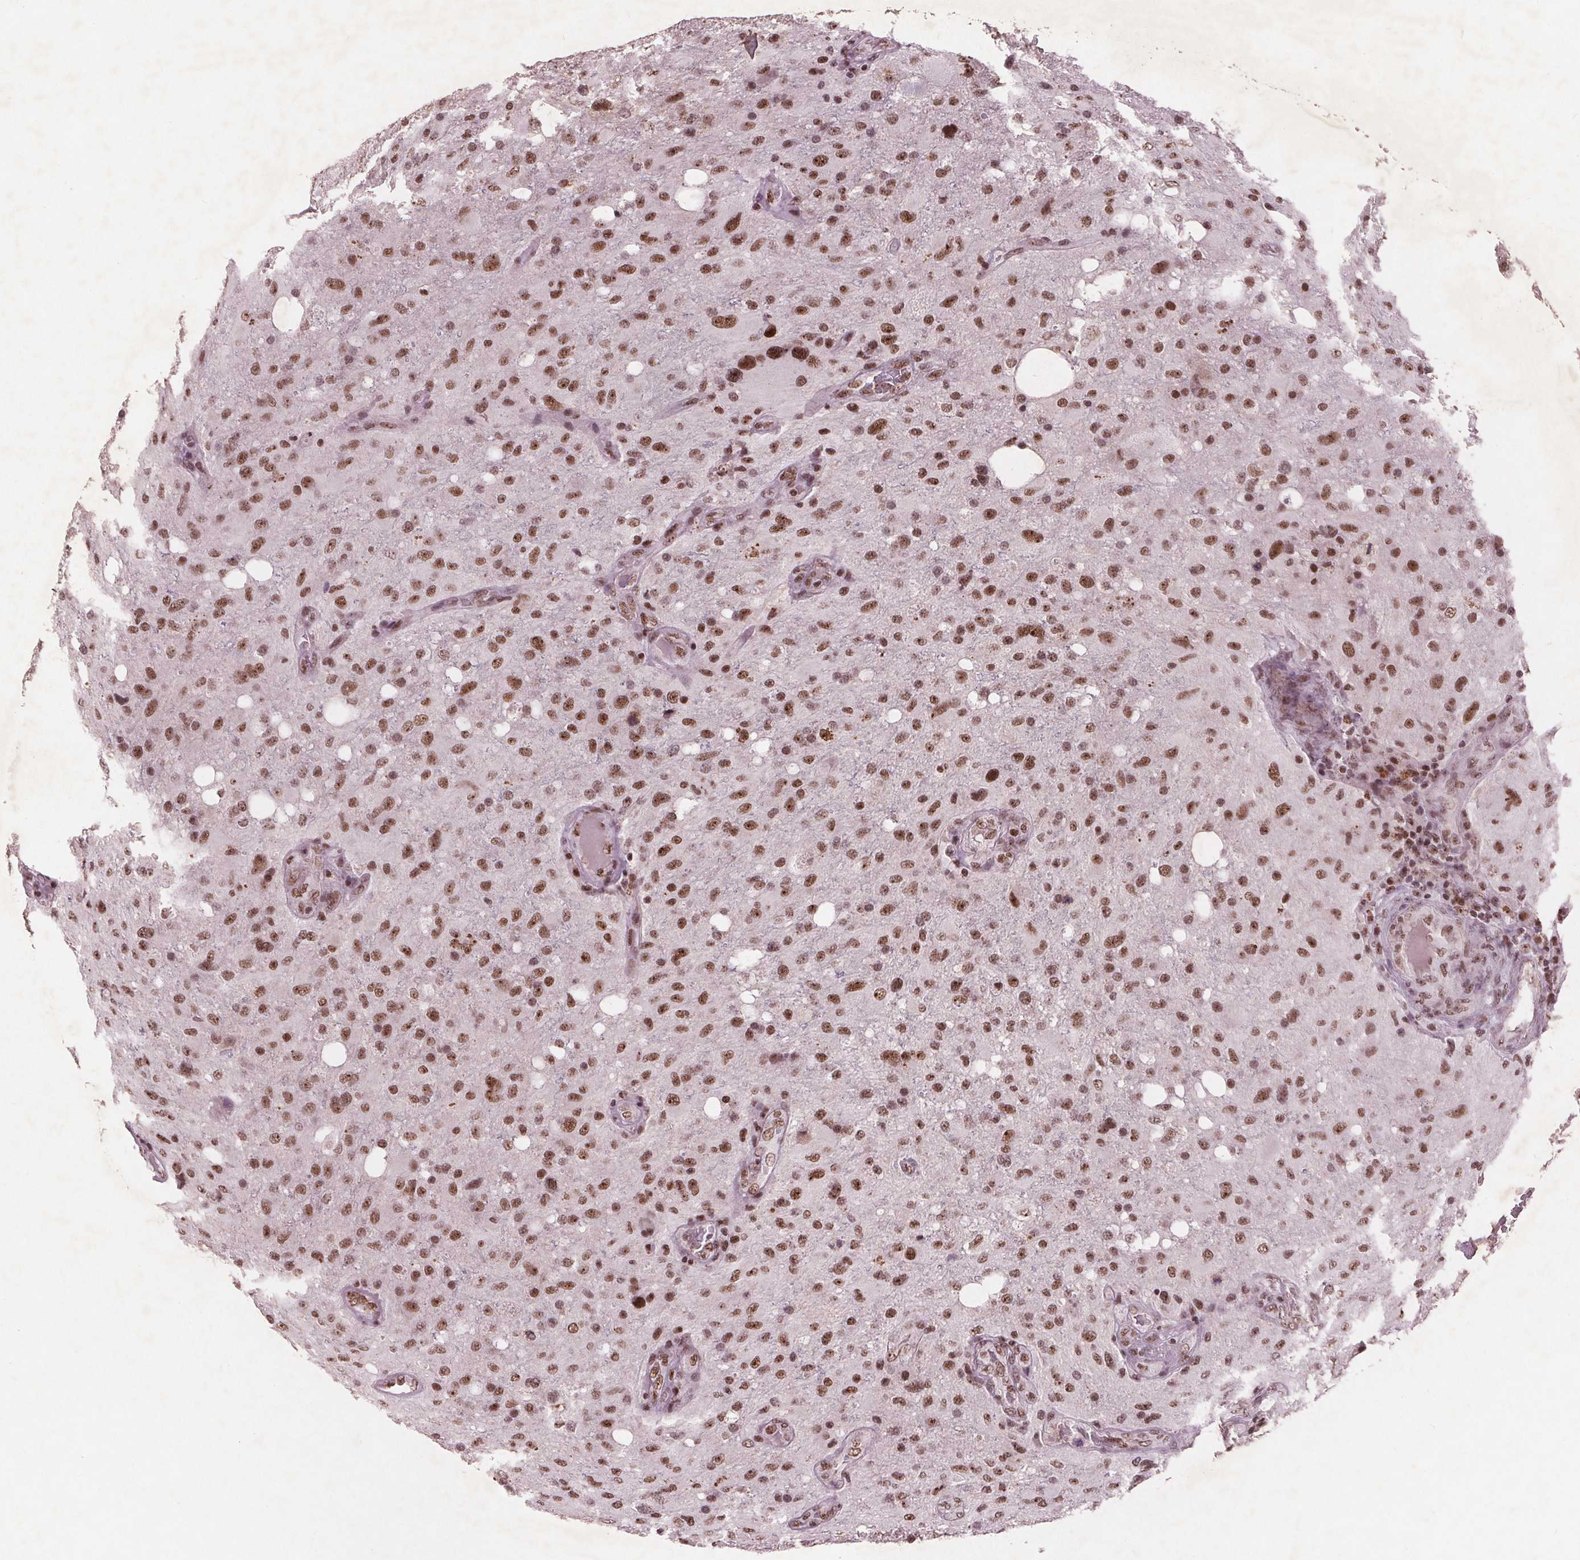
{"staining": {"intensity": "moderate", "quantity": ">75%", "location": "nuclear"}, "tissue": "glioma", "cell_type": "Tumor cells", "image_type": "cancer", "snomed": [{"axis": "morphology", "description": "Glioma, malignant, High grade"}, {"axis": "topography", "description": "Brain"}], "caption": "DAB immunohistochemical staining of glioma demonstrates moderate nuclear protein staining in approximately >75% of tumor cells.", "gene": "RPS6KA2", "patient": {"sex": "male", "age": 53}}